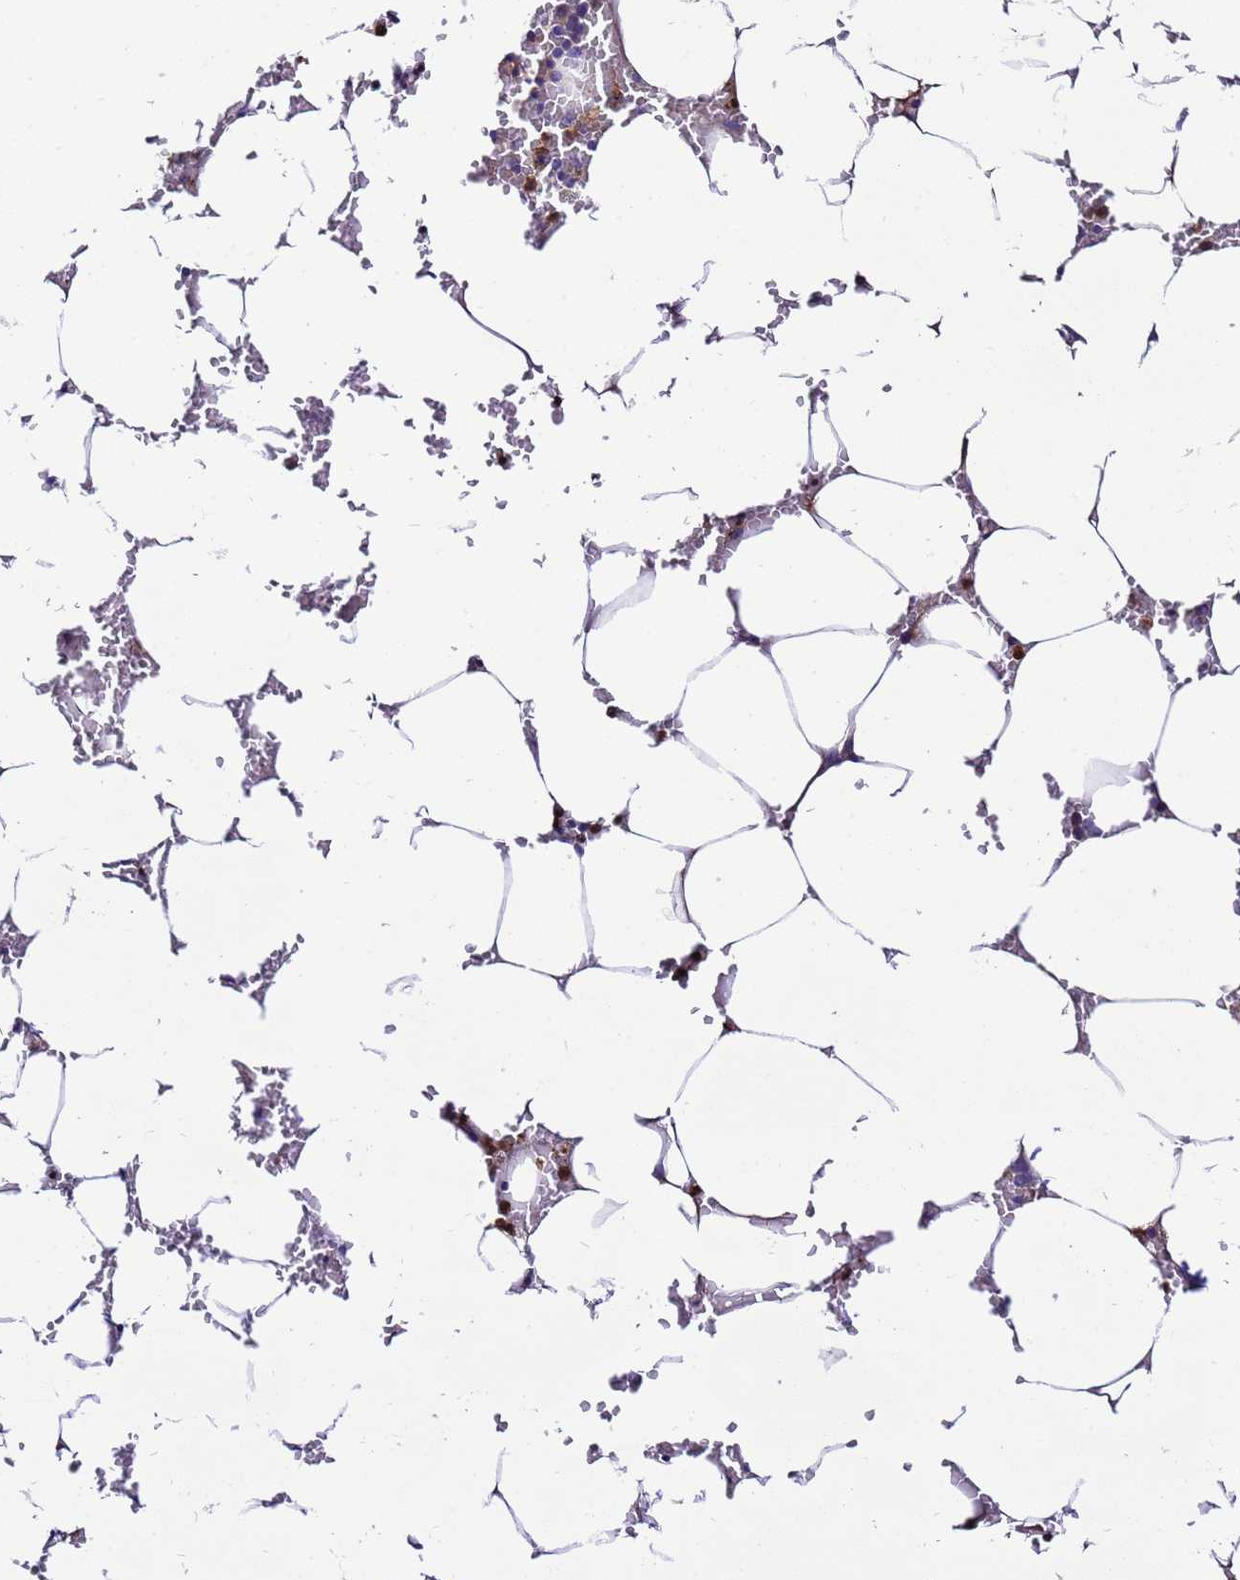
{"staining": {"intensity": "weak", "quantity": "<25%", "location": "cytoplasmic/membranous"}, "tissue": "bone marrow", "cell_type": "Hematopoietic cells", "image_type": "normal", "snomed": [{"axis": "morphology", "description": "Normal tissue, NOS"}, {"axis": "topography", "description": "Bone marrow"}], "caption": "Immunohistochemistry (IHC) of unremarkable human bone marrow shows no expression in hematopoietic cells. The staining is performed using DAB (3,3'-diaminobenzidine) brown chromogen with nuclei counter-stained in using hematoxylin.", "gene": "UGT2A1", "patient": {"sex": "male", "age": 70}}